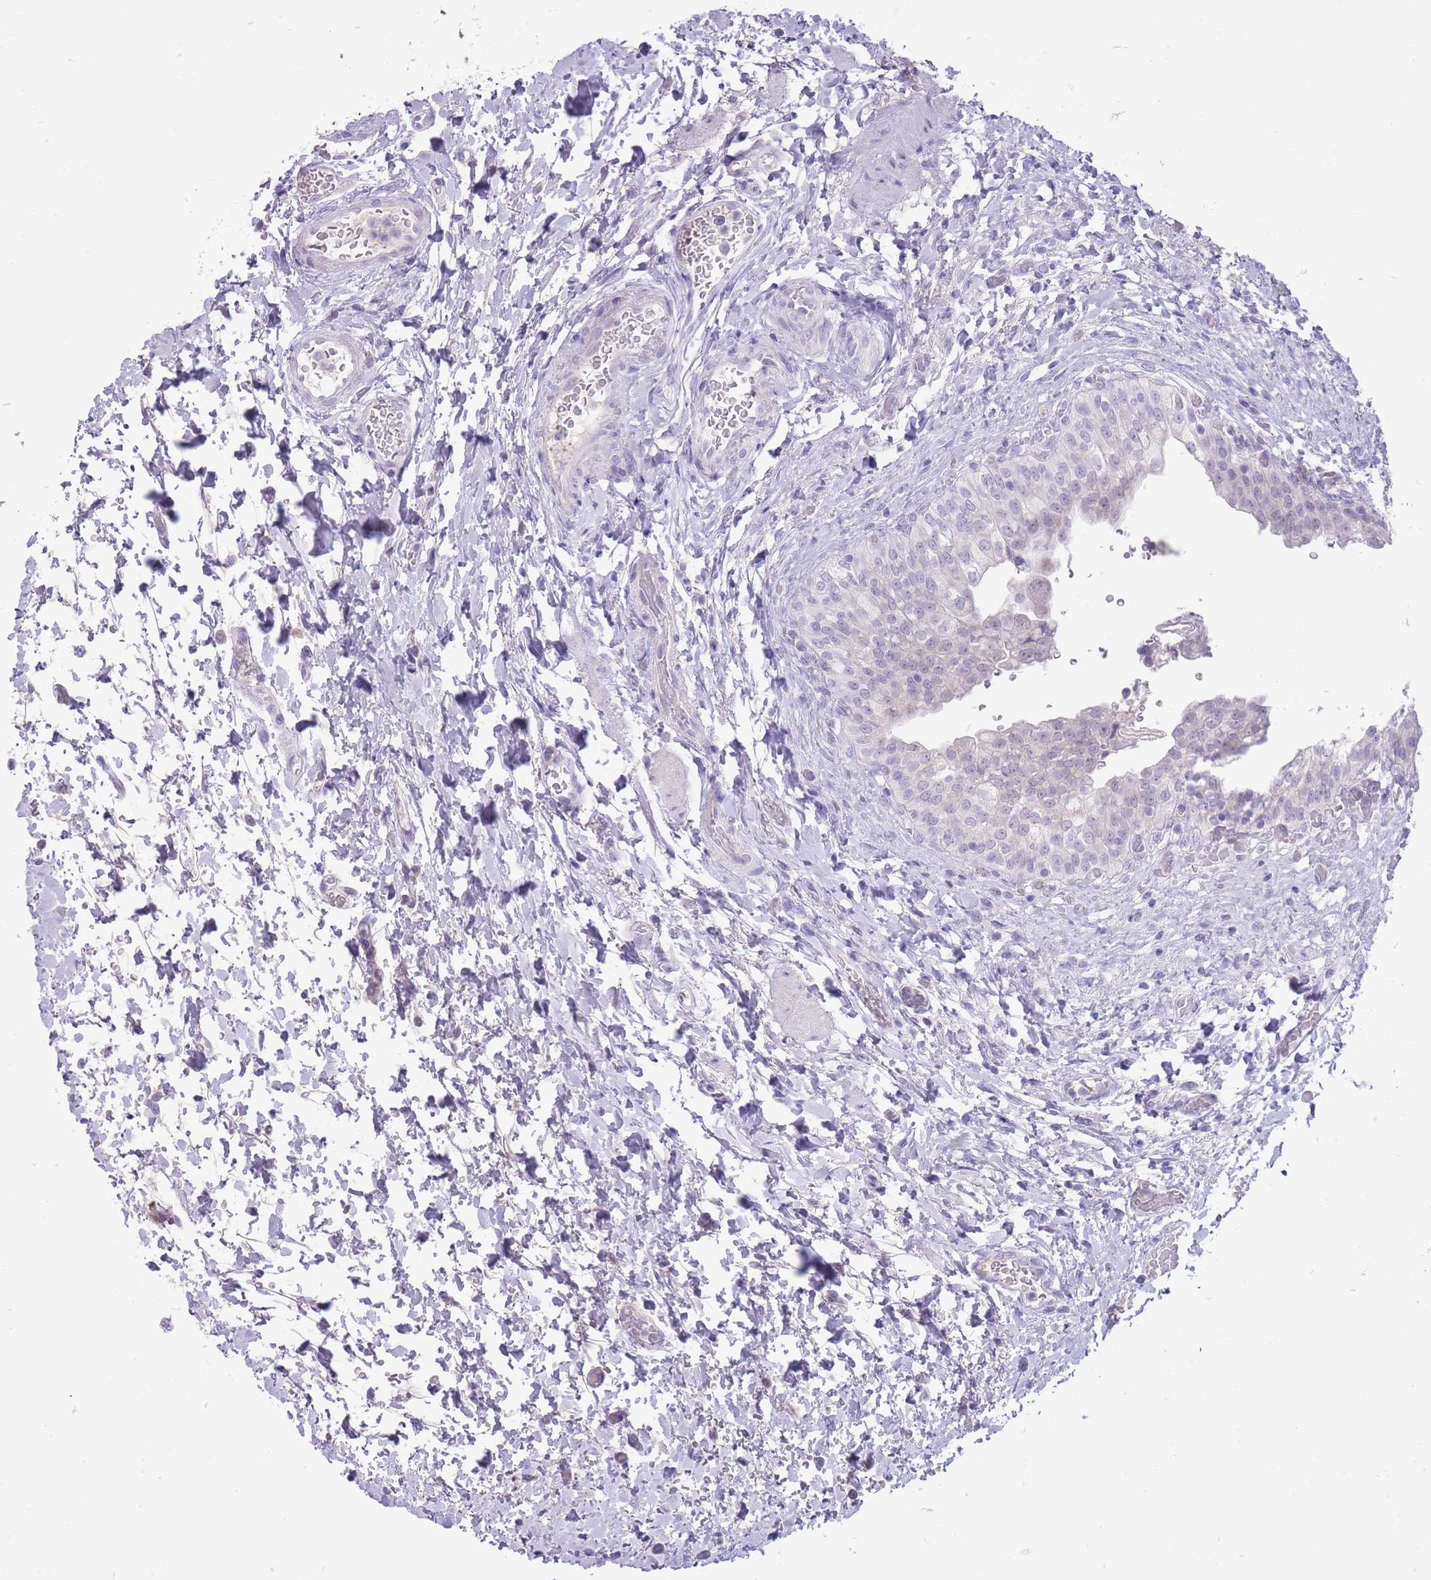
{"staining": {"intensity": "negative", "quantity": "none", "location": "none"}, "tissue": "urinary bladder", "cell_type": "Urothelial cells", "image_type": "normal", "snomed": [{"axis": "morphology", "description": "Normal tissue, NOS"}, {"axis": "topography", "description": "Urinary bladder"}], "caption": "The photomicrograph displays no significant staining in urothelial cells of urinary bladder. Nuclei are stained in blue.", "gene": "ERICH4", "patient": {"sex": "male", "age": 69}}